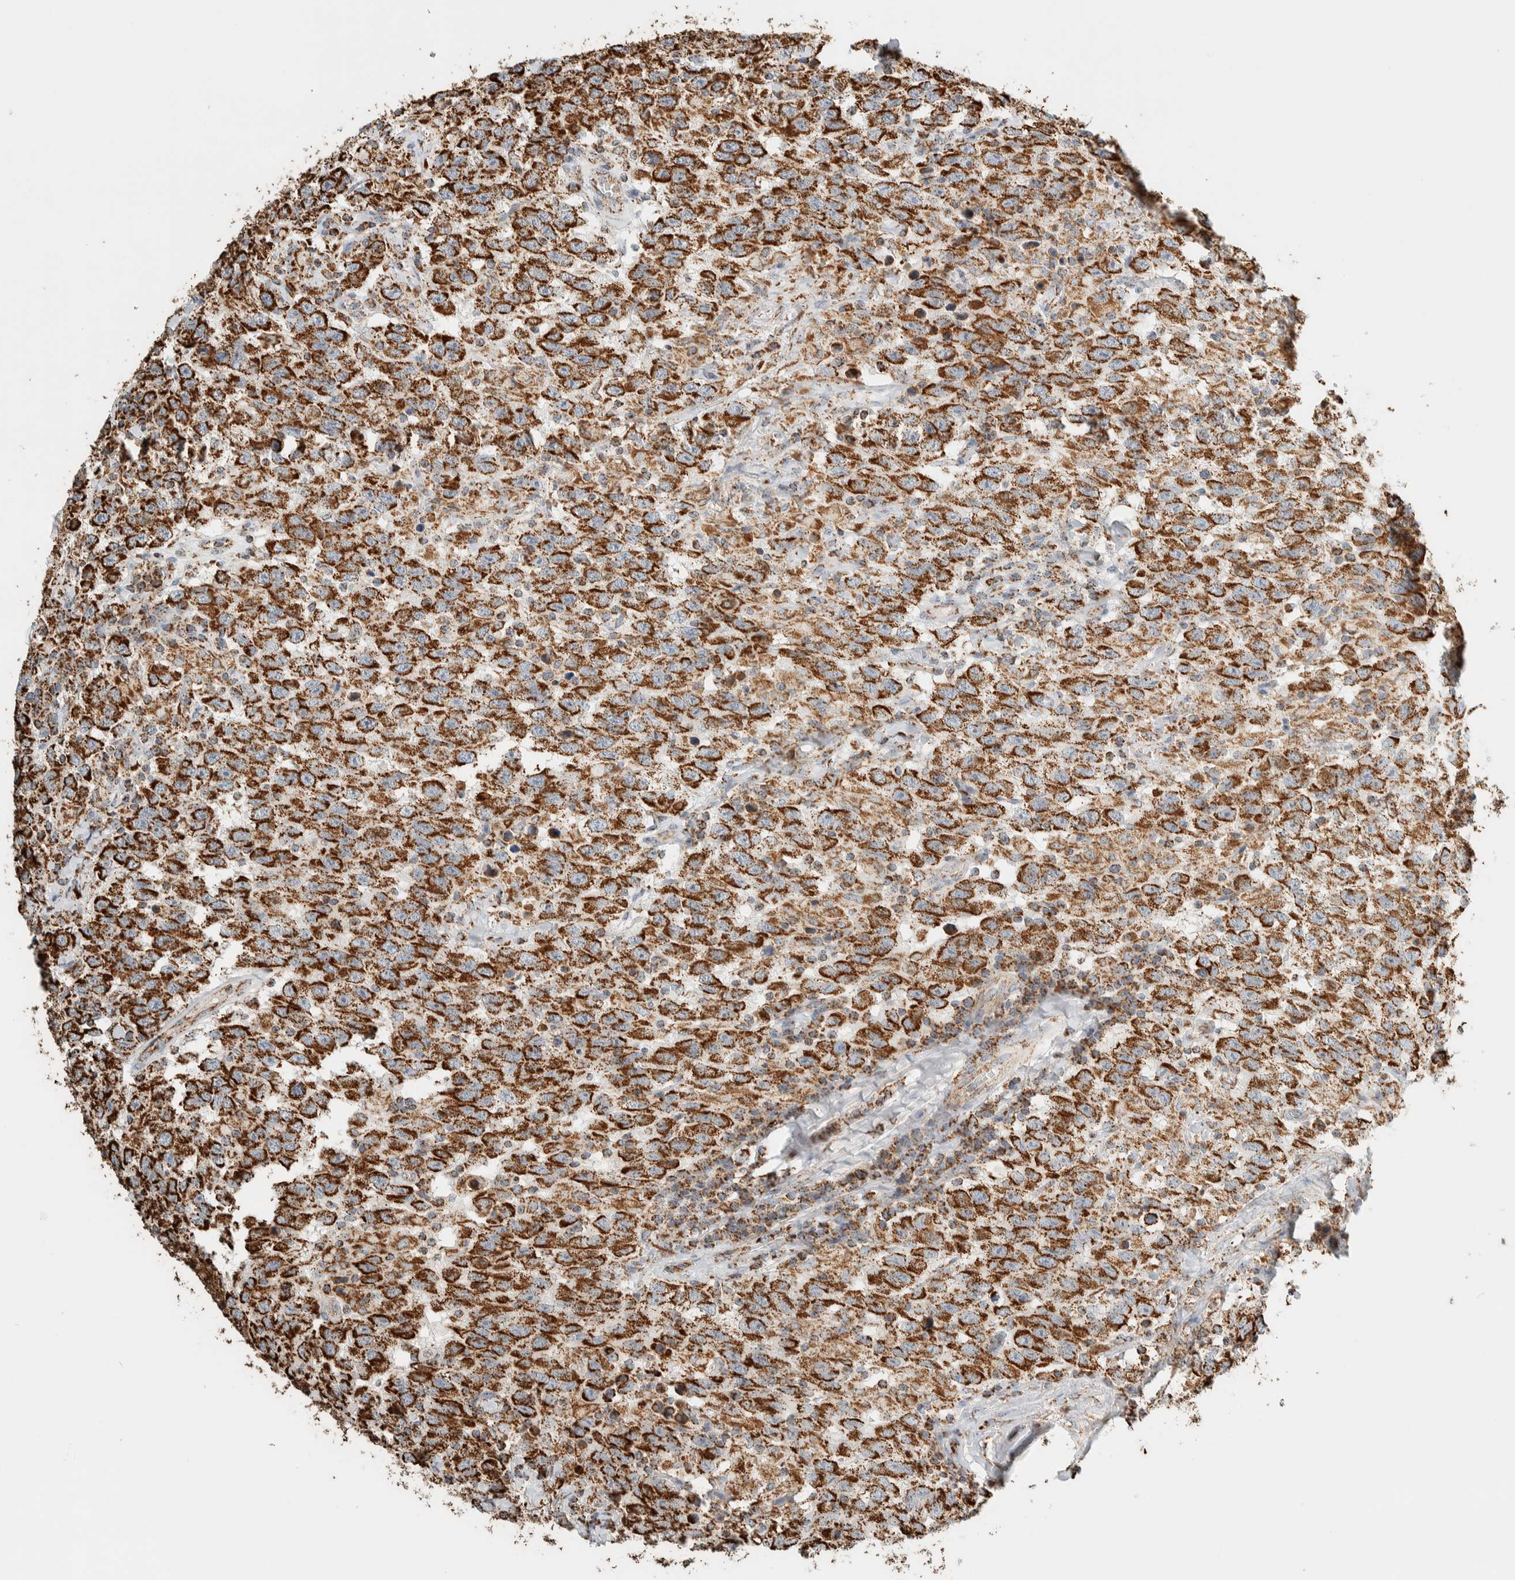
{"staining": {"intensity": "strong", "quantity": ">75%", "location": "cytoplasmic/membranous"}, "tissue": "testis cancer", "cell_type": "Tumor cells", "image_type": "cancer", "snomed": [{"axis": "morphology", "description": "Seminoma, NOS"}, {"axis": "topography", "description": "Testis"}], "caption": "Protein staining shows strong cytoplasmic/membranous staining in about >75% of tumor cells in testis cancer.", "gene": "ZNF454", "patient": {"sex": "male", "age": 41}}